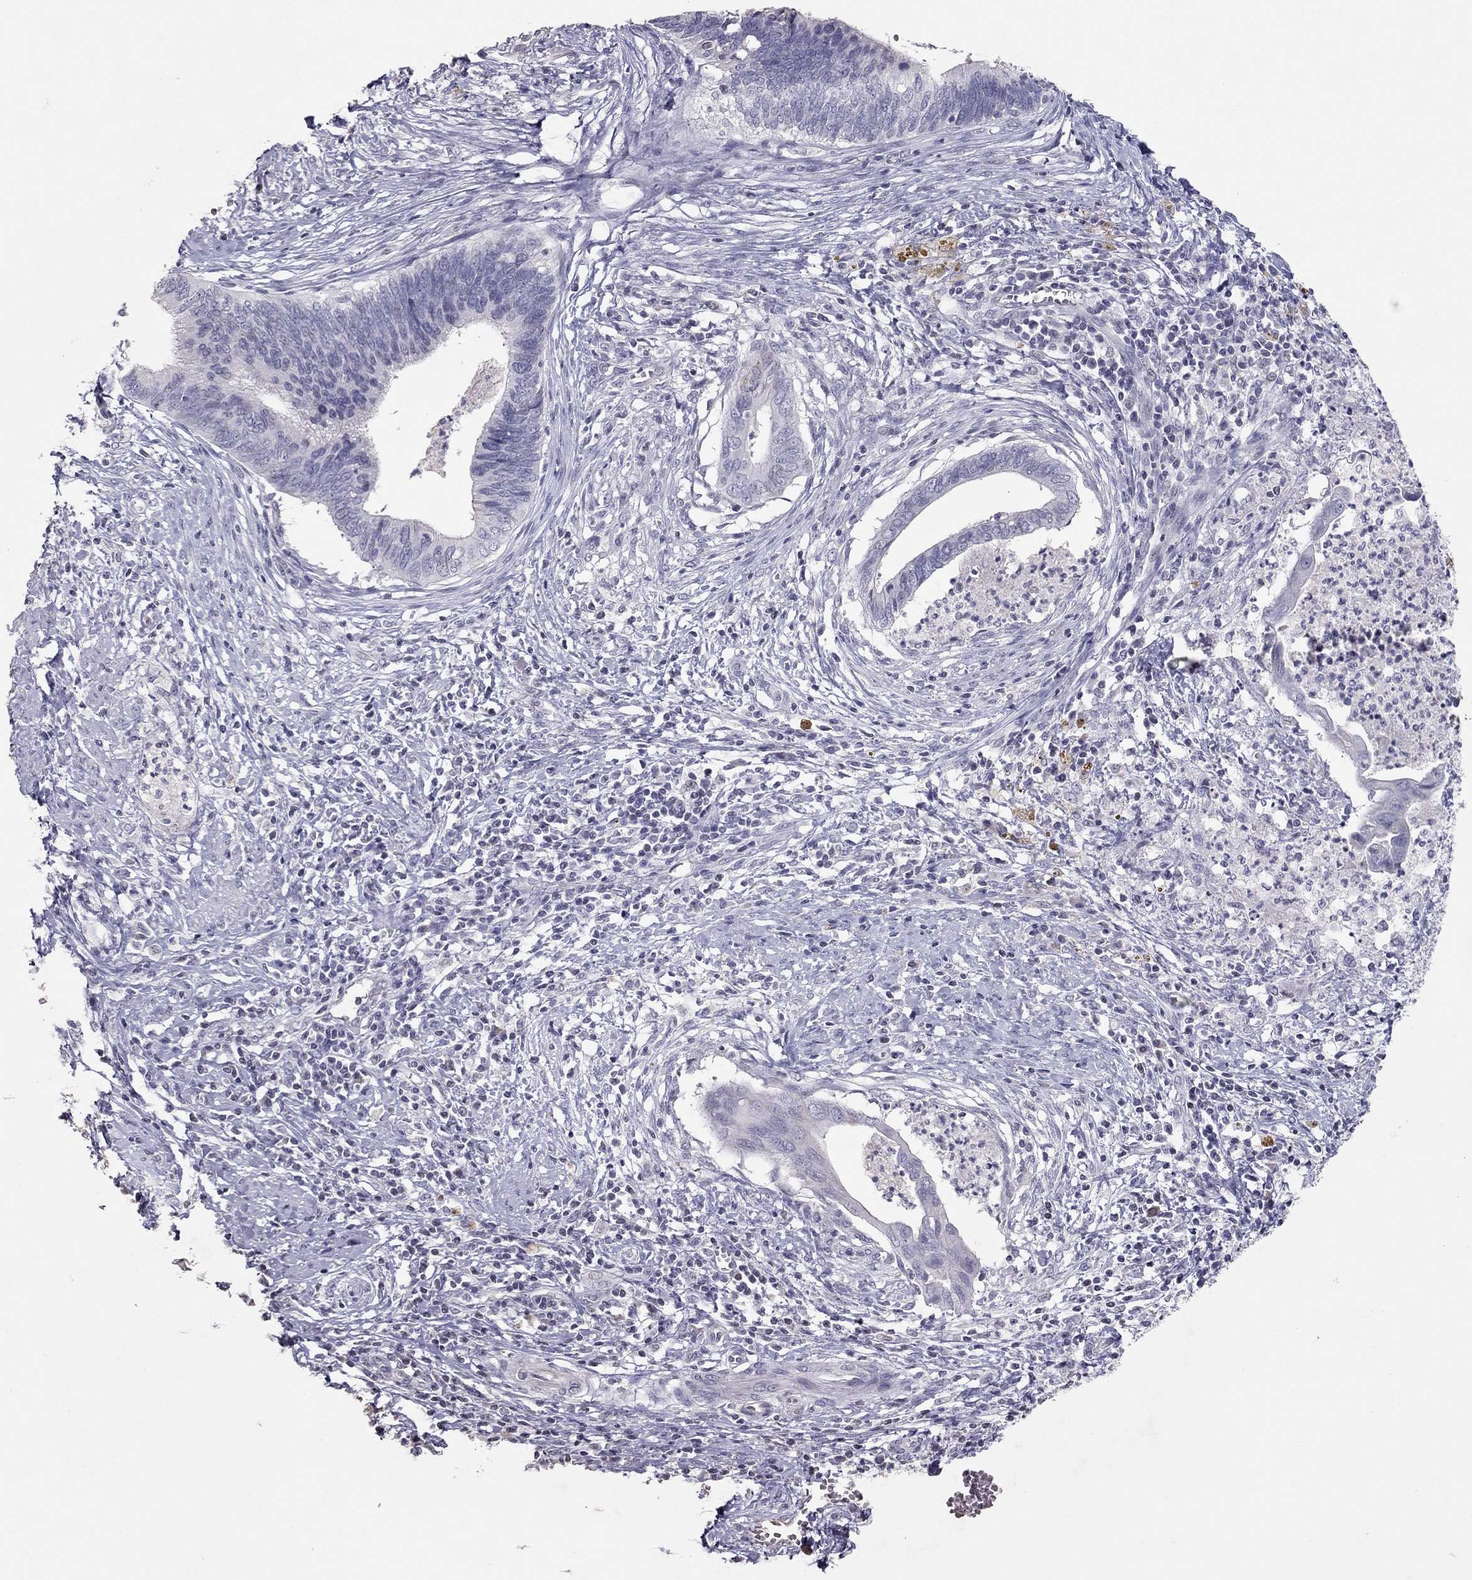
{"staining": {"intensity": "negative", "quantity": "none", "location": "none"}, "tissue": "cervical cancer", "cell_type": "Tumor cells", "image_type": "cancer", "snomed": [{"axis": "morphology", "description": "Adenocarcinoma, NOS"}, {"axis": "topography", "description": "Cervix"}], "caption": "Micrograph shows no protein positivity in tumor cells of cervical cancer (adenocarcinoma) tissue. (DAB immunohistochemistry with hematoxylin counter stain).", "gene": "TSHB", "patient": {"sex": "female", "age": 42}}